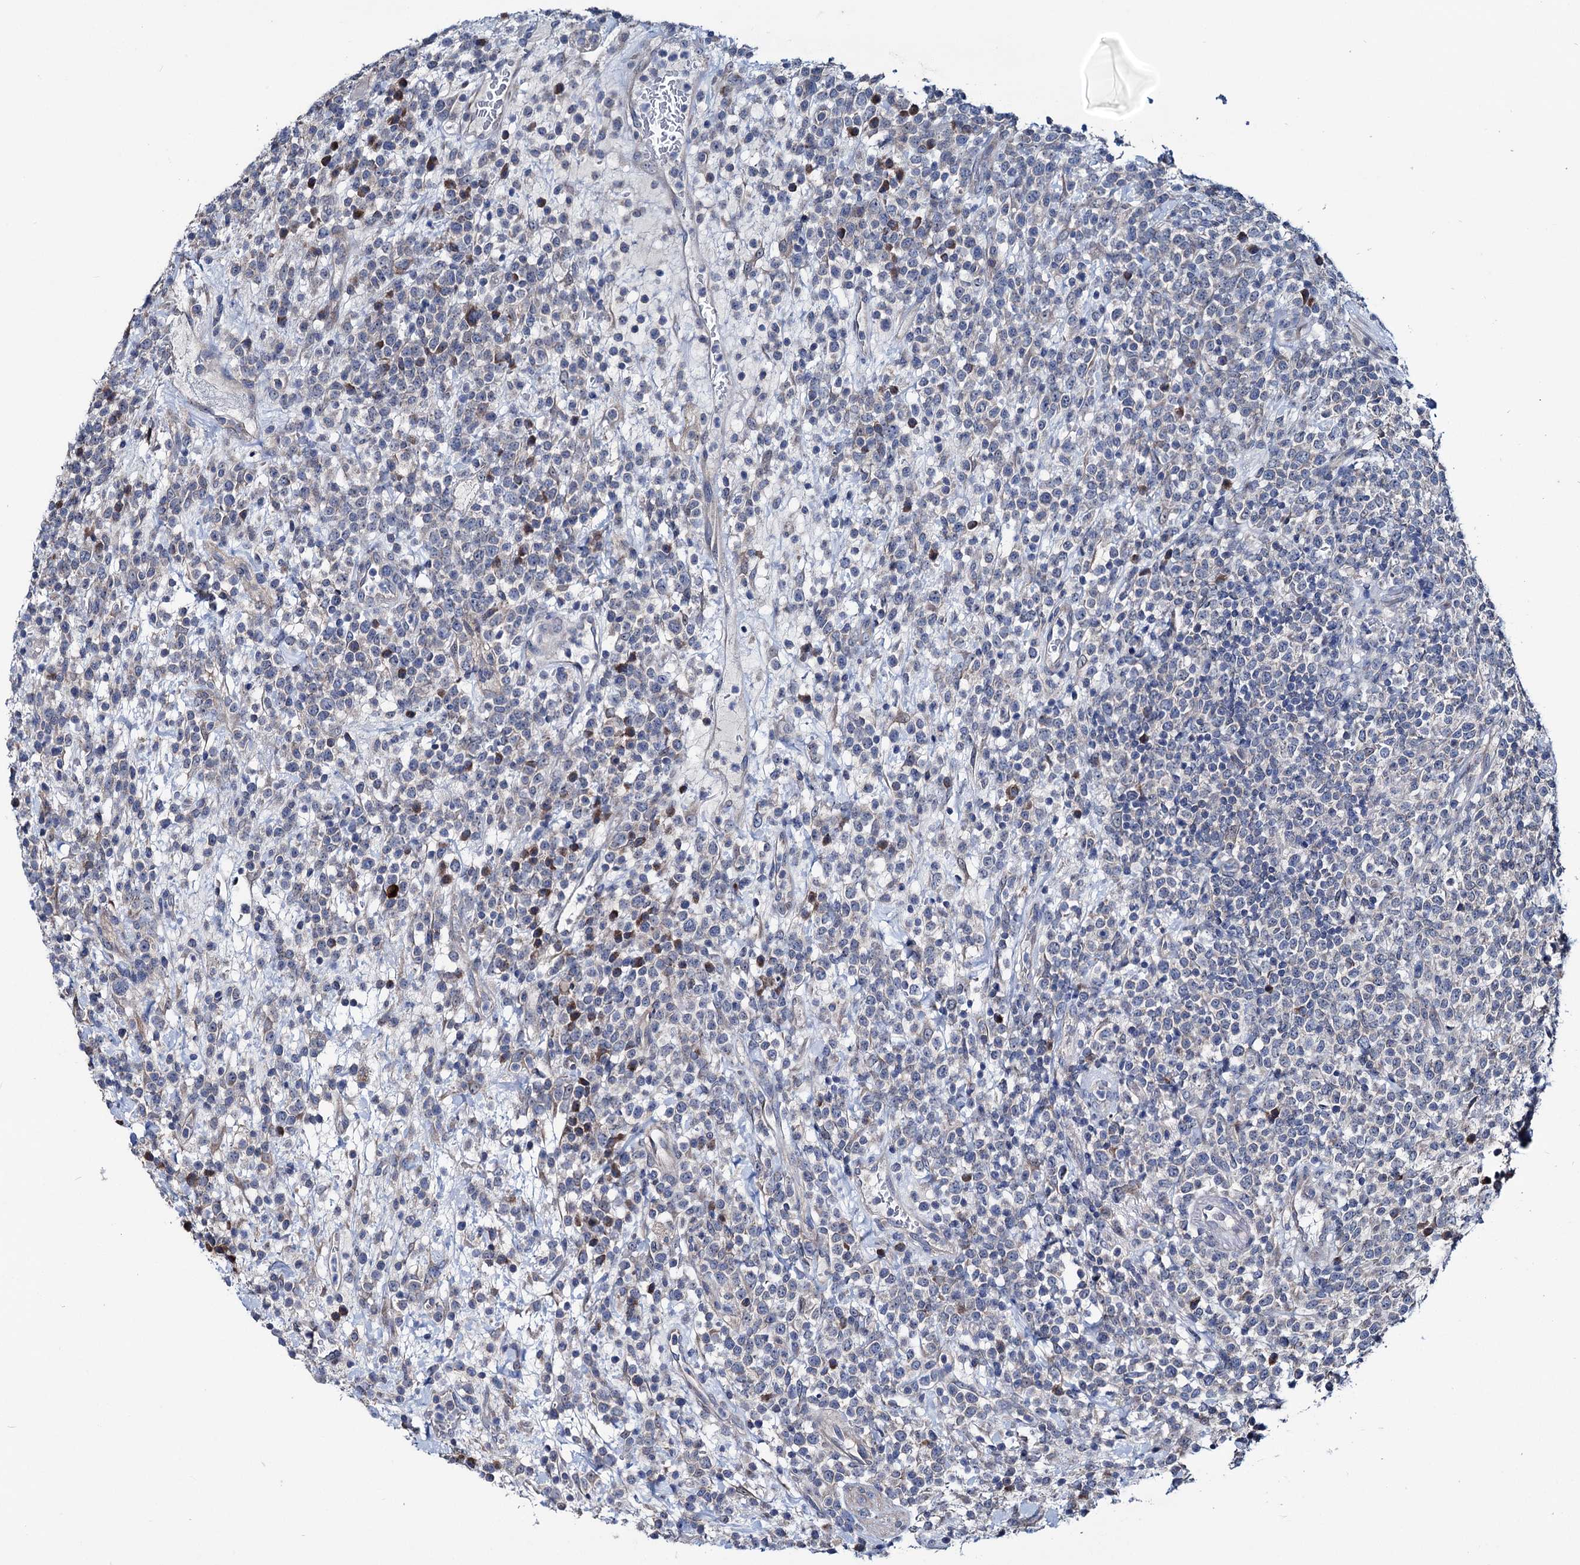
{"staining": {"intensity": "negative", "quantity": "none", "location": "none"}, "tissue": "lymphoma", "cell_type": "Tumor cells", "image_type": "cancer", "snomed": [{"axis": "morphology", "description": "Malignant lymphoma, non-Hodgkin's type, High grade"}, {"axis": "topography", "description": "Colon"}], "caption": "The histopathology image demonstrates no staining of tumor cells in lymphoma.", "gene": "EYA4", "patient": {"sex": "female", "age": 53}}